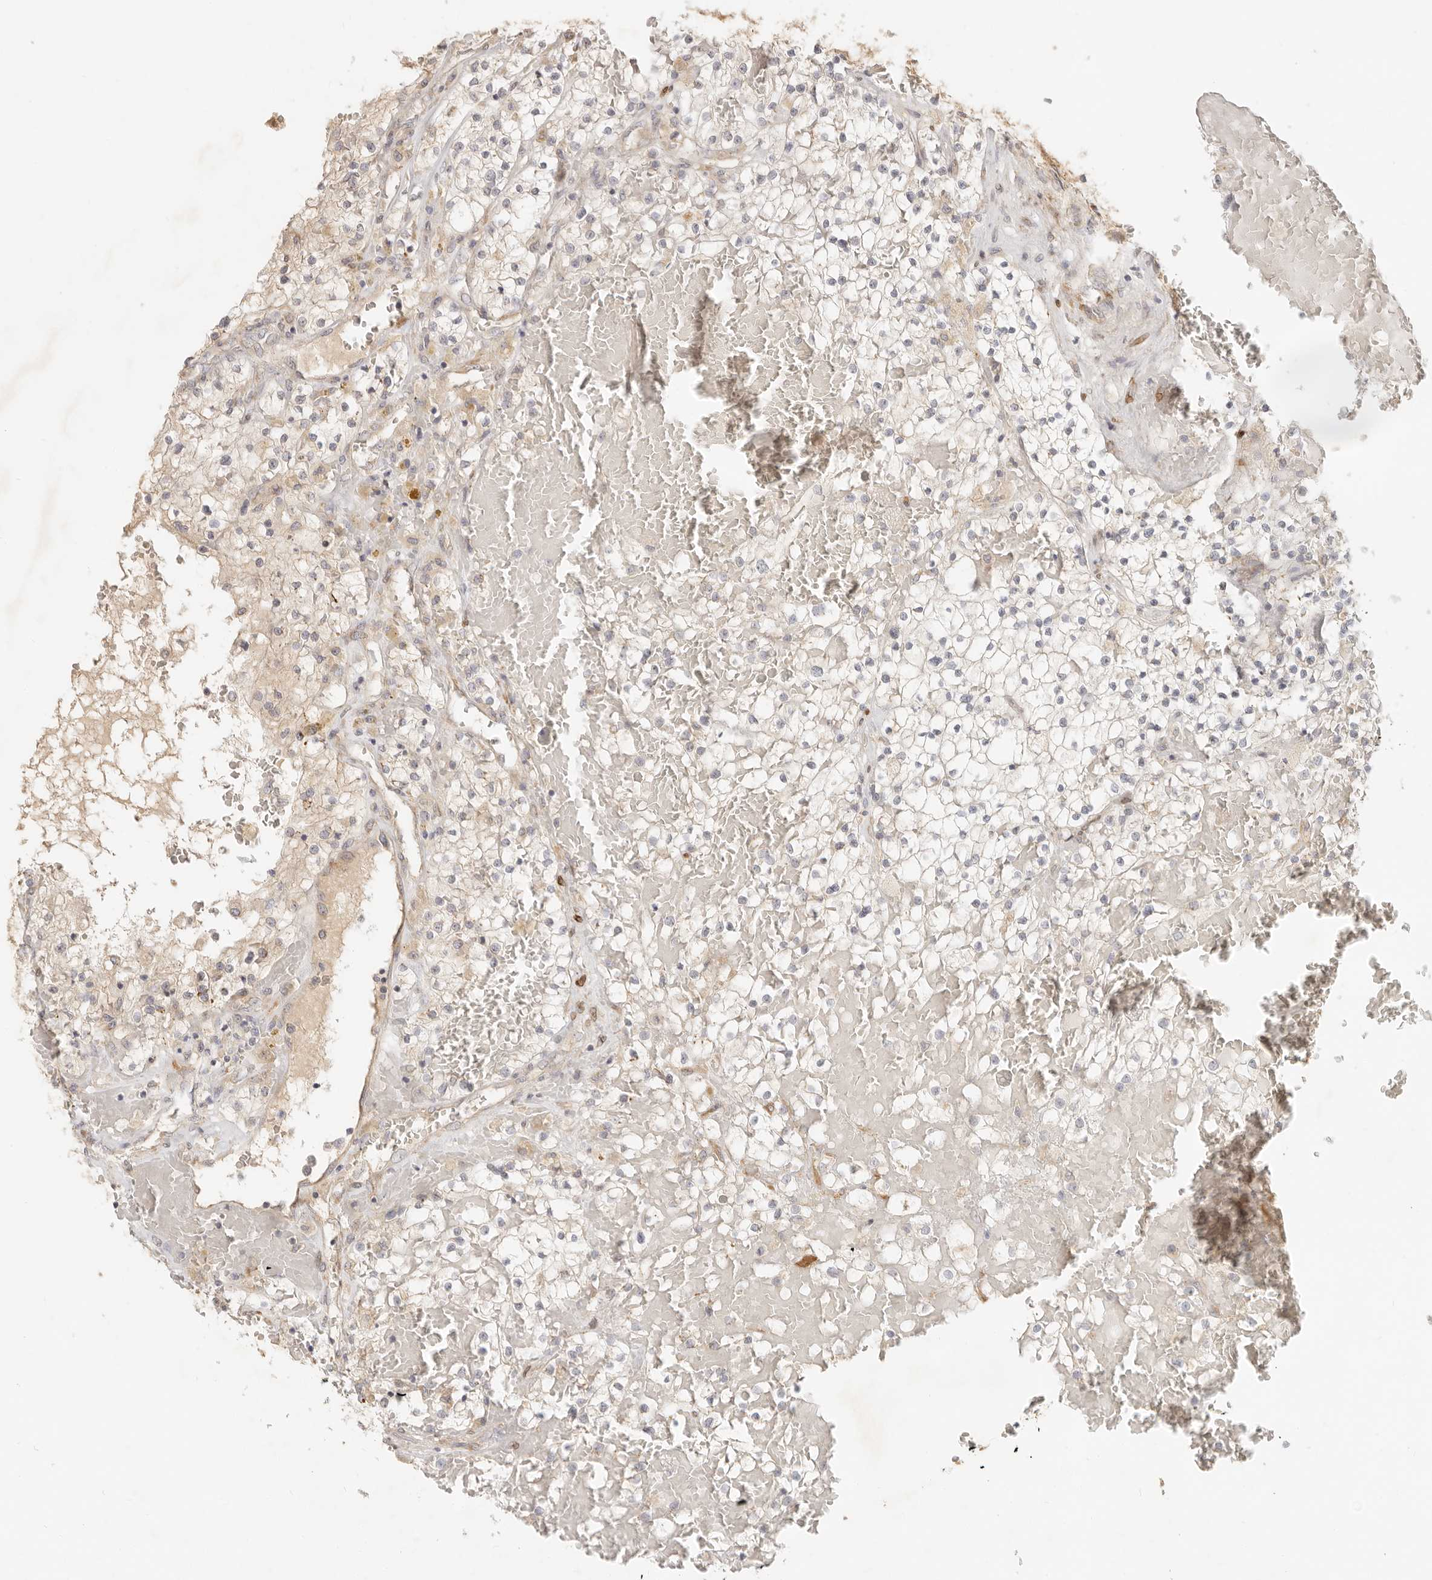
{"staining": {"intensity": "weak", "quantity": "<25%", "location": "cytoplasmic/membranous"}, "tissue": "renal cancer", "cell_type": "Tumor cells", "image_type": "cancer", "snomed": [{"axis": "morphology", "description": "Normal tissue, NOS"}, {"axis": "morphology", "description": "Adenocarcinoma, NOS"}, {"axis": "topography", "description": "Kidney"}], "caption": "Tumor cells show no significant protein positivity in renal cancer.", "gene": "PABPC4", "patient": {"sex": "male", "age": 68}}